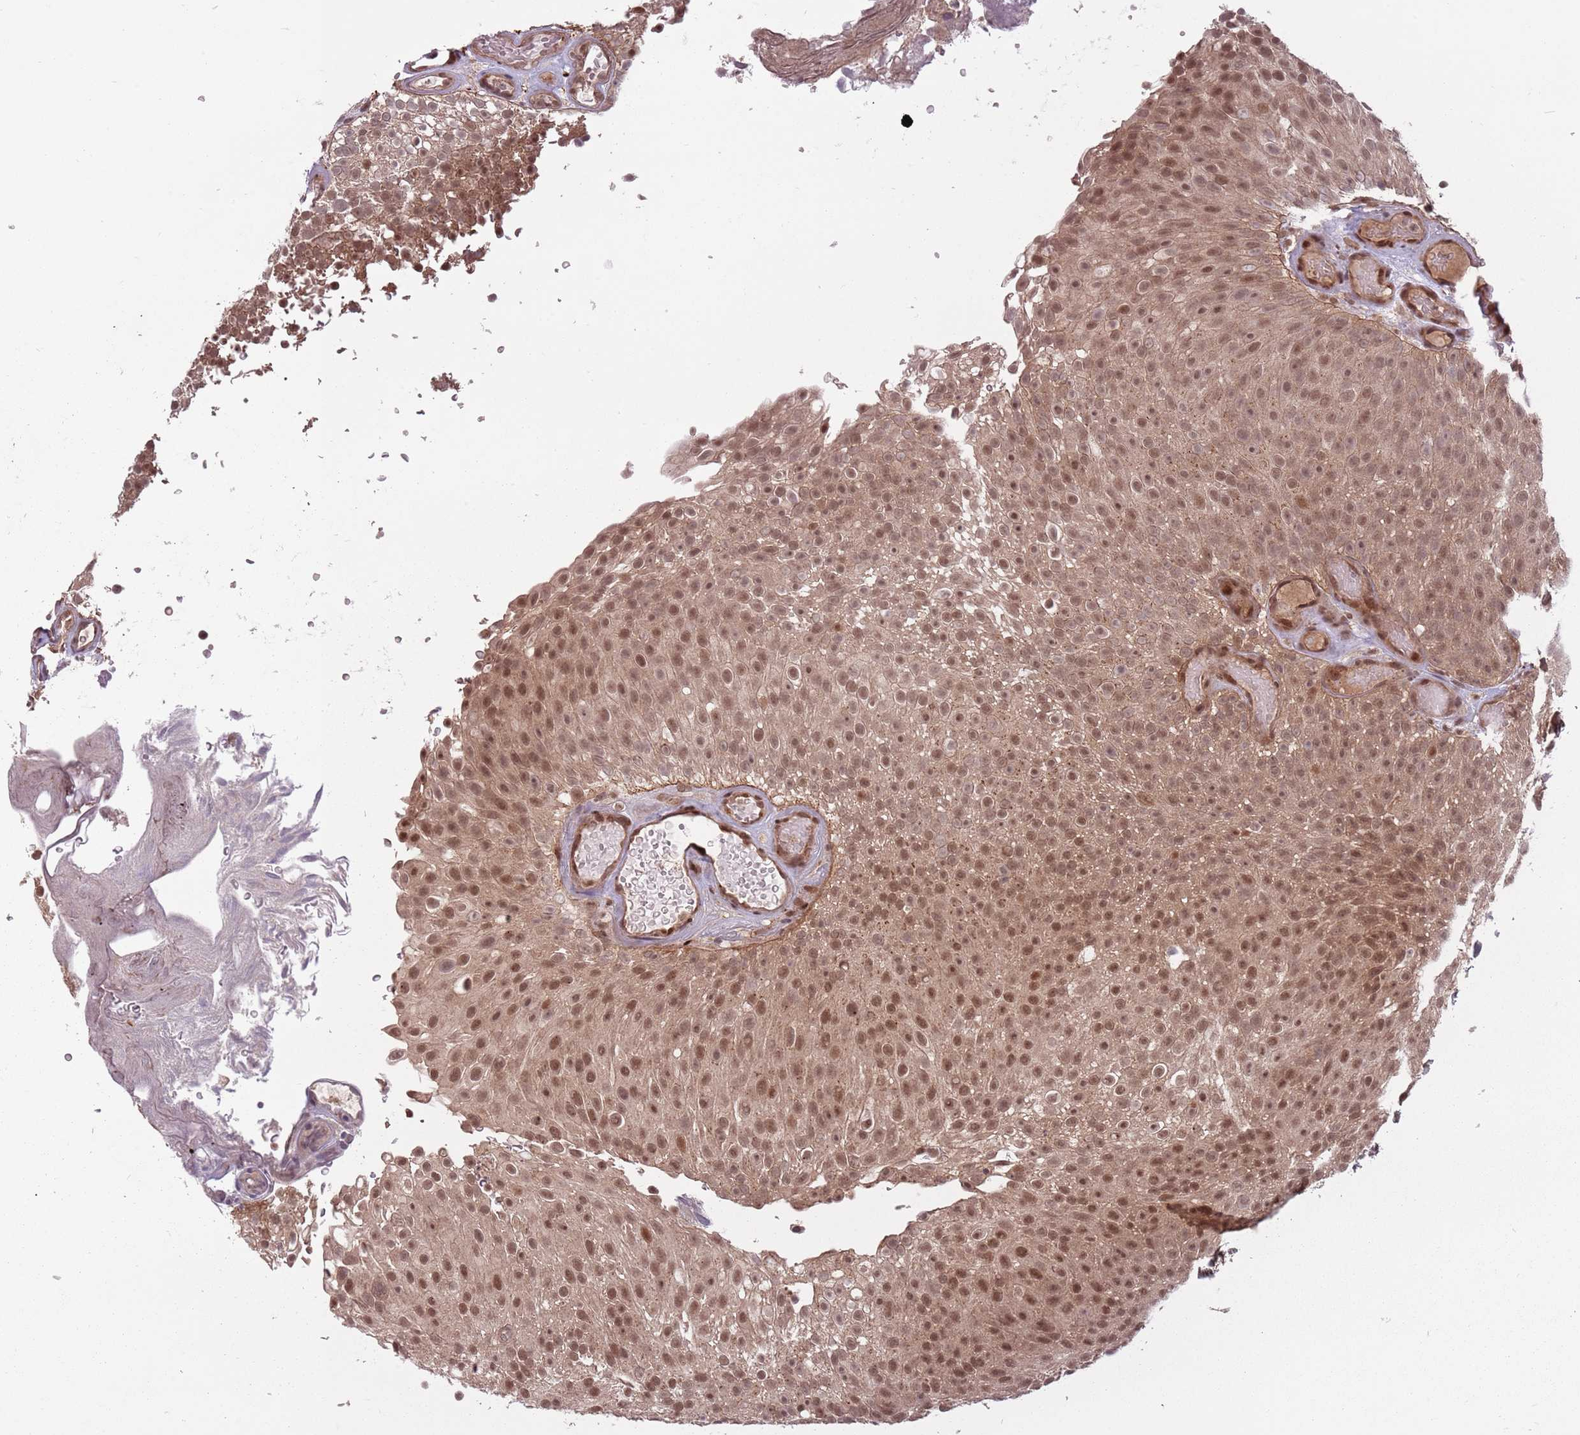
{"staining": {"intensity": "moderate", "quantity": ">75%", "location": "nuclear"}, "tissue": "urothelial cancer", "cell_type": "Tumor cells", "image_type": "cancer", "snomed": [{"axis": "morphology", "description": "Urothelial carcinoma, Low grade"}, {"axis": "topography", "description": "Urinary bladder"}], "caption": "Protein staining demonstrates moderate nuclear staining in about >75% of tumor cells in low-grade urothelial carcinoma.", "gene": "ADAMTS3", "patient": {"sex": "male", "age": 78}}